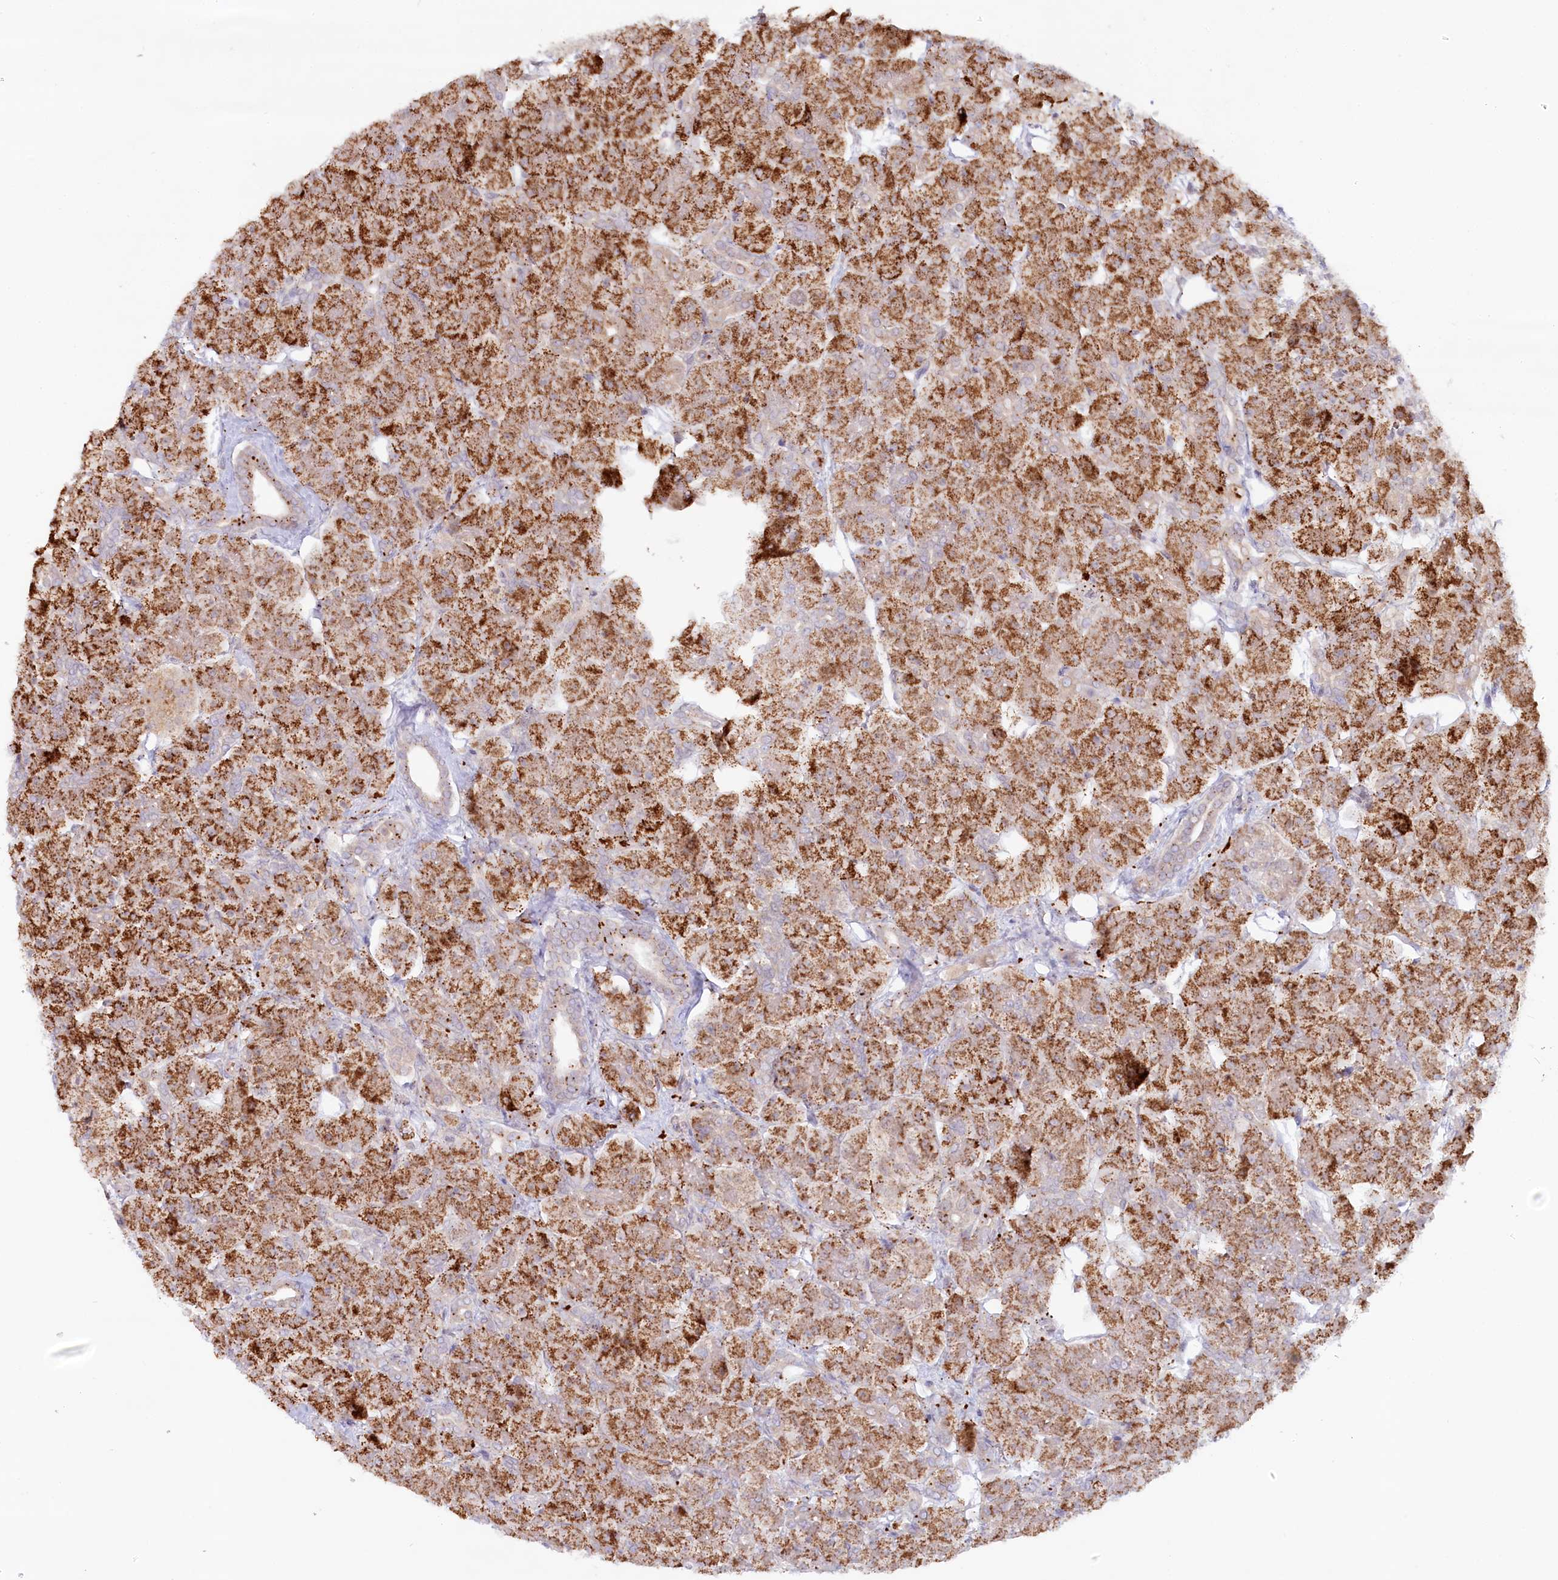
{"staining": {"intensity": "moderate", "quantity": ">75%", "location": "cytoplasmic/membranous"}, "tissue": "pancreas", "cell_type": "Exocrine glandular cells", "image_type": "normal", "snomed": [{"axis": "morphology", "description": "Normal tissue, NOS"}, {"axis": "topography", "description": "Pancreas"}], "caption": "Human pancreas stained for a protein (brown) exhibits moderate cytoplasmic/membranous positive positivity in approximately >75% of exocrine glandular cells.", "gene": "PSAPL1", "patient": {"sex": "male", "age": 66}}